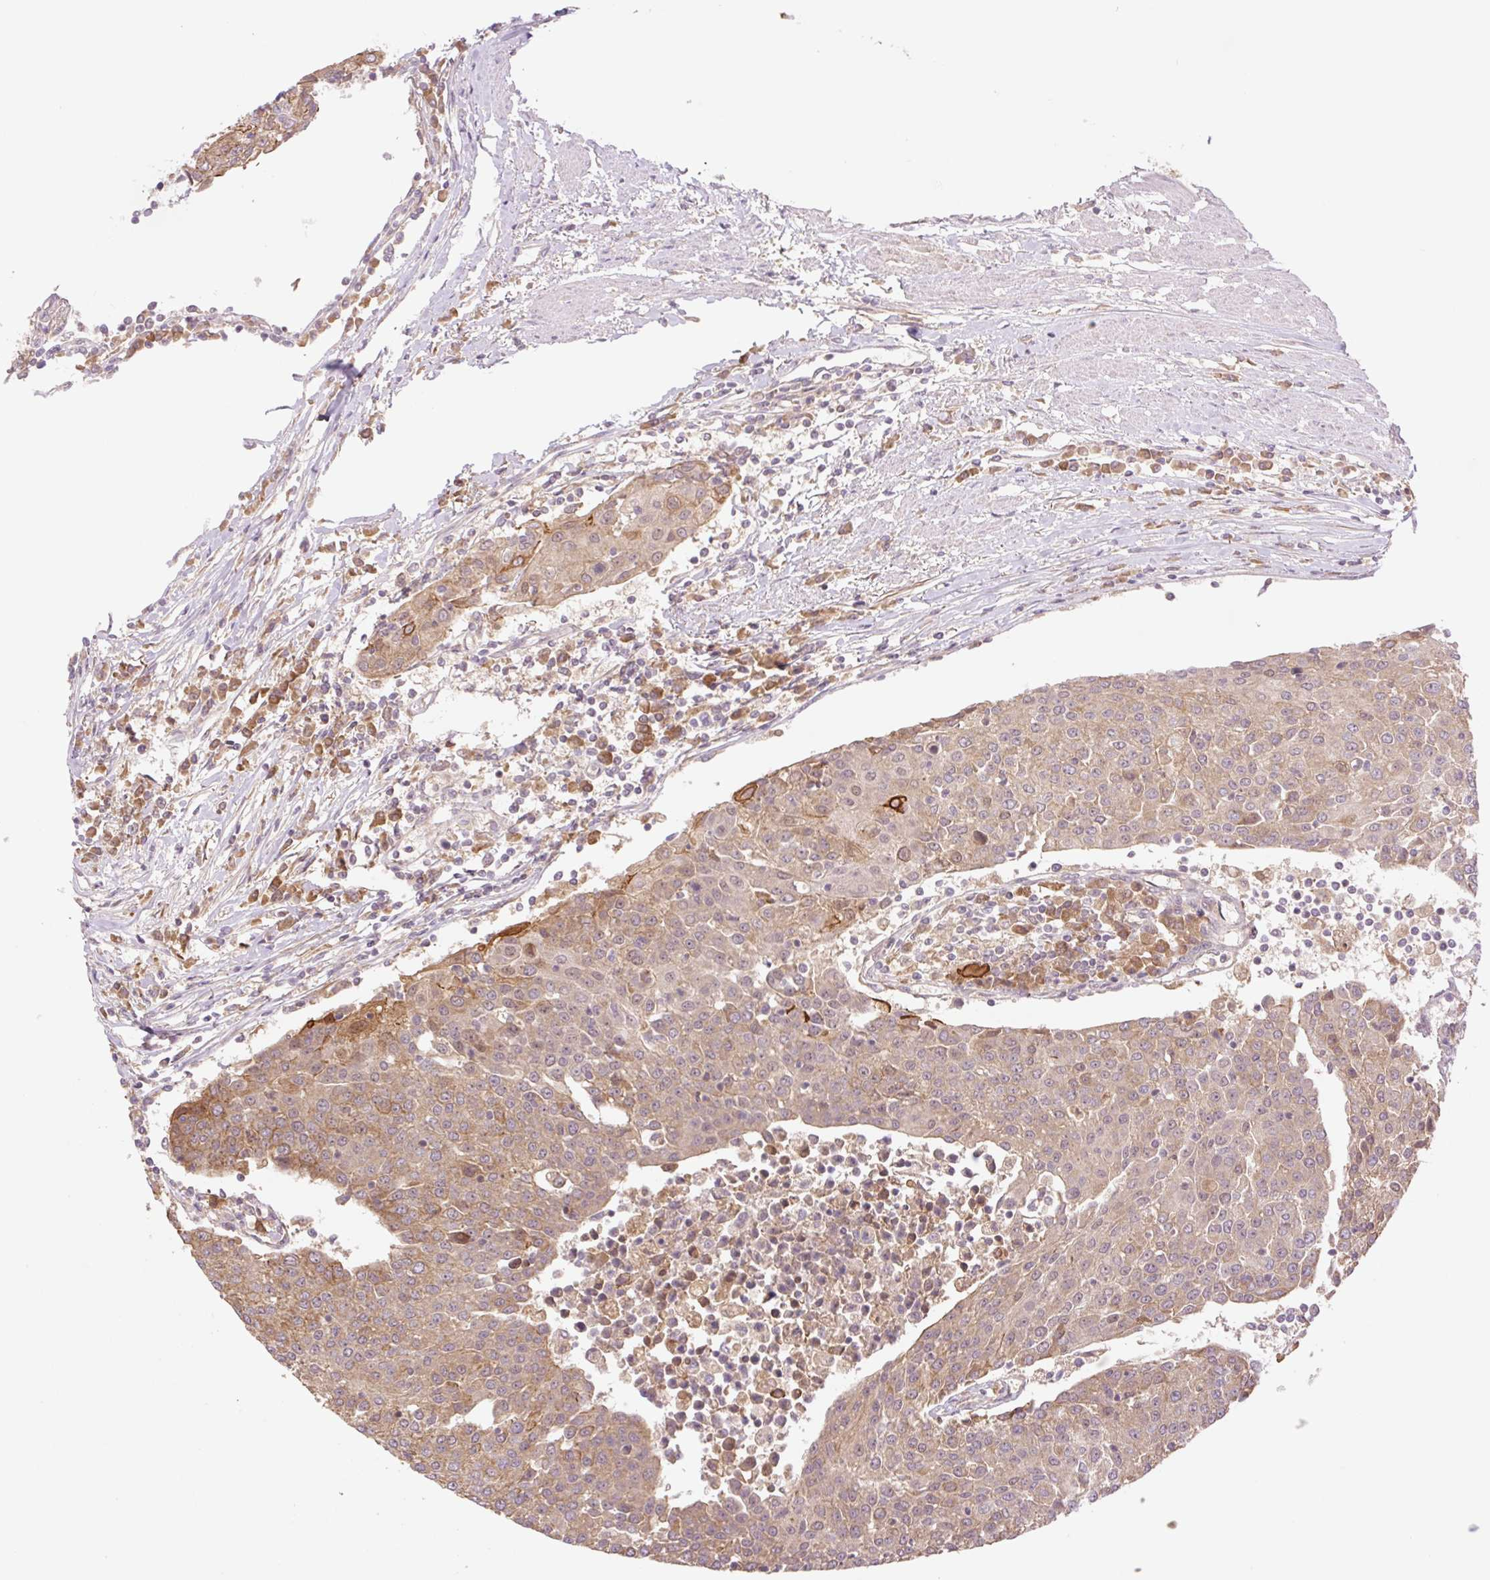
{"staining": {"intensity": "moderate", "quantity": ">75%", "location": "cytoplasmic/membranous"}, "tissue": "urothelial cancer", "cell_type": "Tumor cells", "image_type": "cancer", "snomed": [{"axis": "morphology", "description": "Urothelial carcinoma, High grade"}, {"axis": "topography", "description": "Urinary bladder"}], "caption": "This micrograph demonstrates urothelial carcinoma (high-grade) stained with IHC to label a protein in brown. The cytoplasmic/membranous of tumor cells show moderate positivity for the protein. Nuclei are counter-stained blue.", "gene": "YJU2B", "patient": {"sex": "female", "age": 85}}